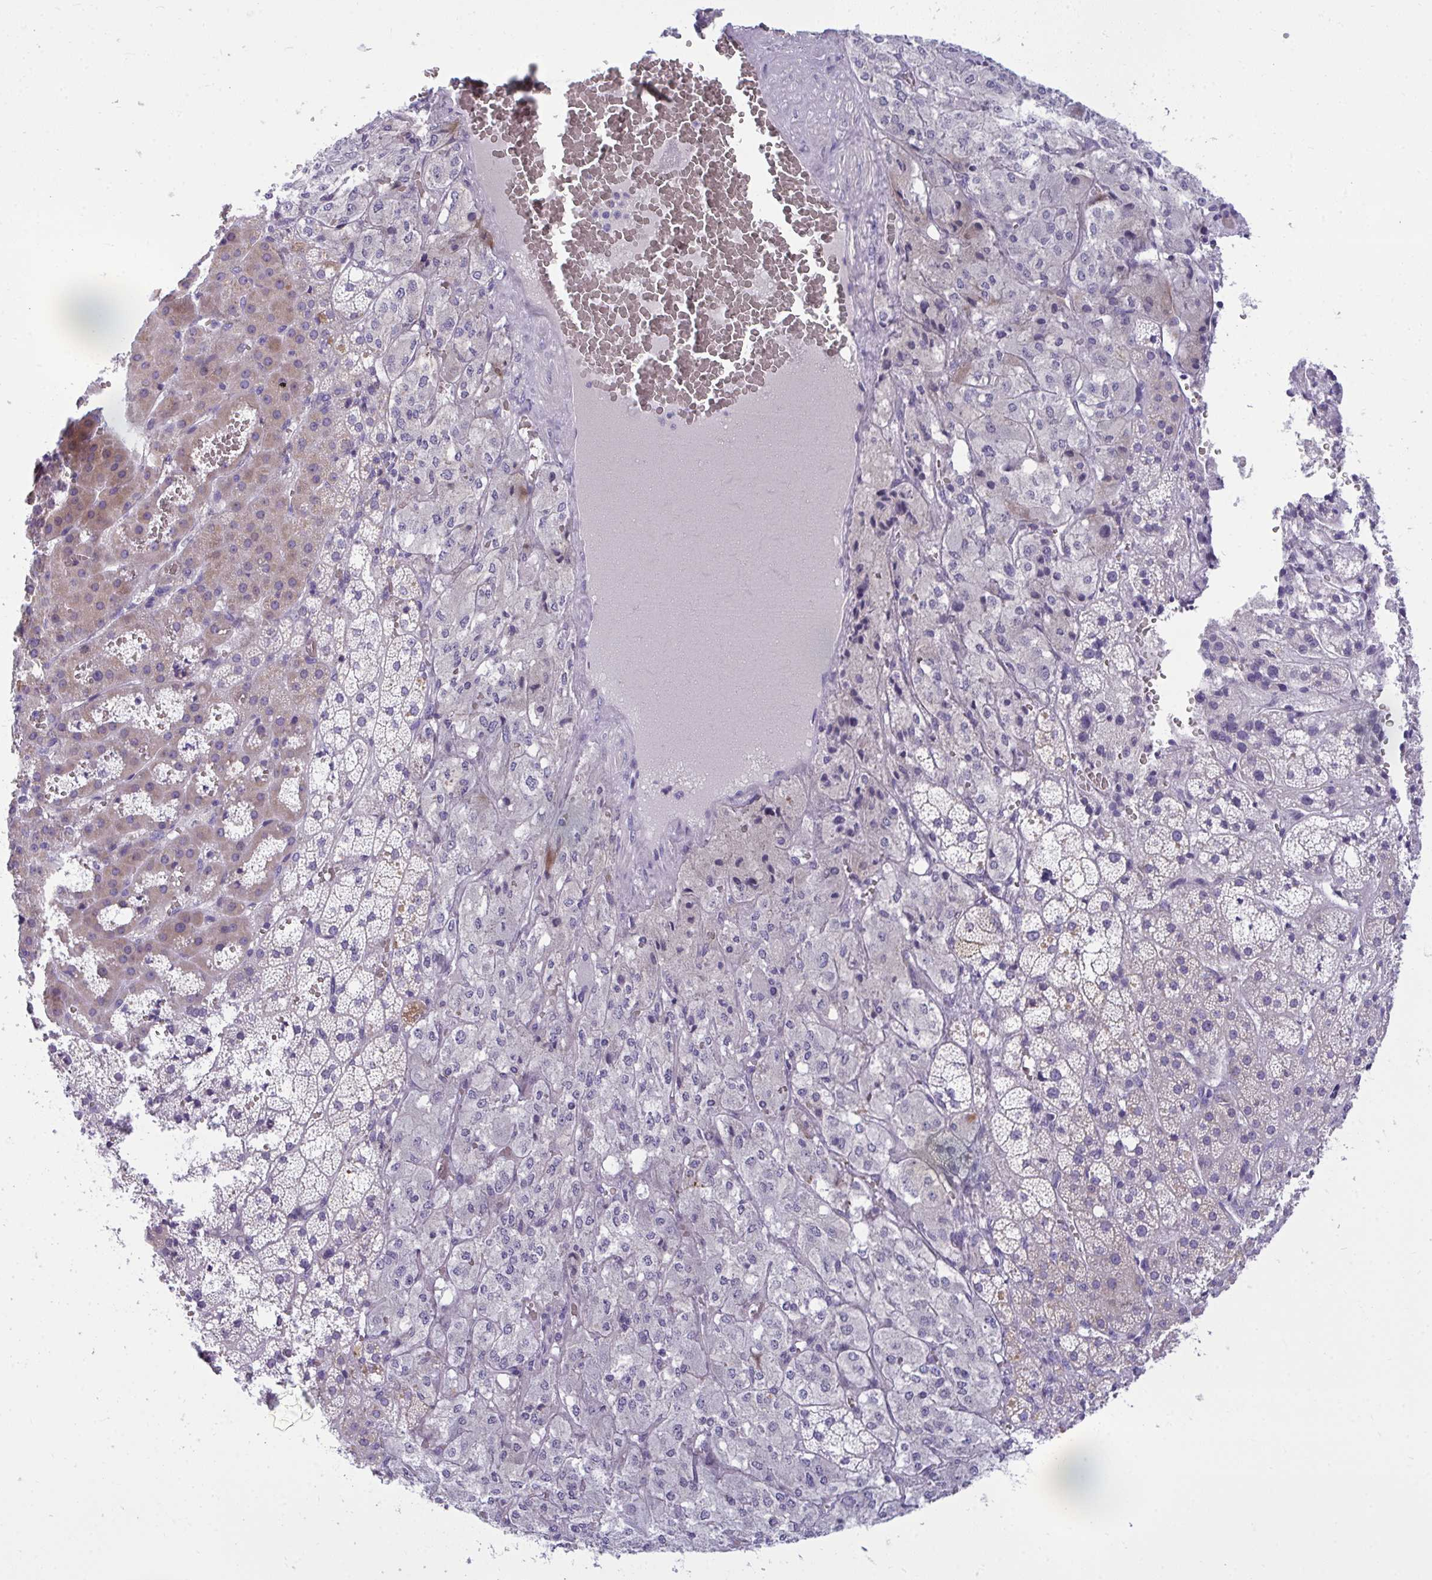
{"staining": {"intensity": "moderate", "quantity": "<25%", "location": "cytoplasmic/membranous"}, "tissue": "adrenal gland", "cell_type": "Glandular cells", "image_type": "normal", "snomed": [{"axis": "morphology", "description": "Normal tissue, NOS"}, {"axis": "topography", "description": "Adrenal gland"}], "caption": "A low amount of moderate cytoplasmic/membranous positivity is identified in about <25% of glandular cells in normal adrenal gland. (DAB = brown stain, brightfield microscopy at high magnification).", "gene": "AIG1", "patient": {"sex": "male", "age": 53}}